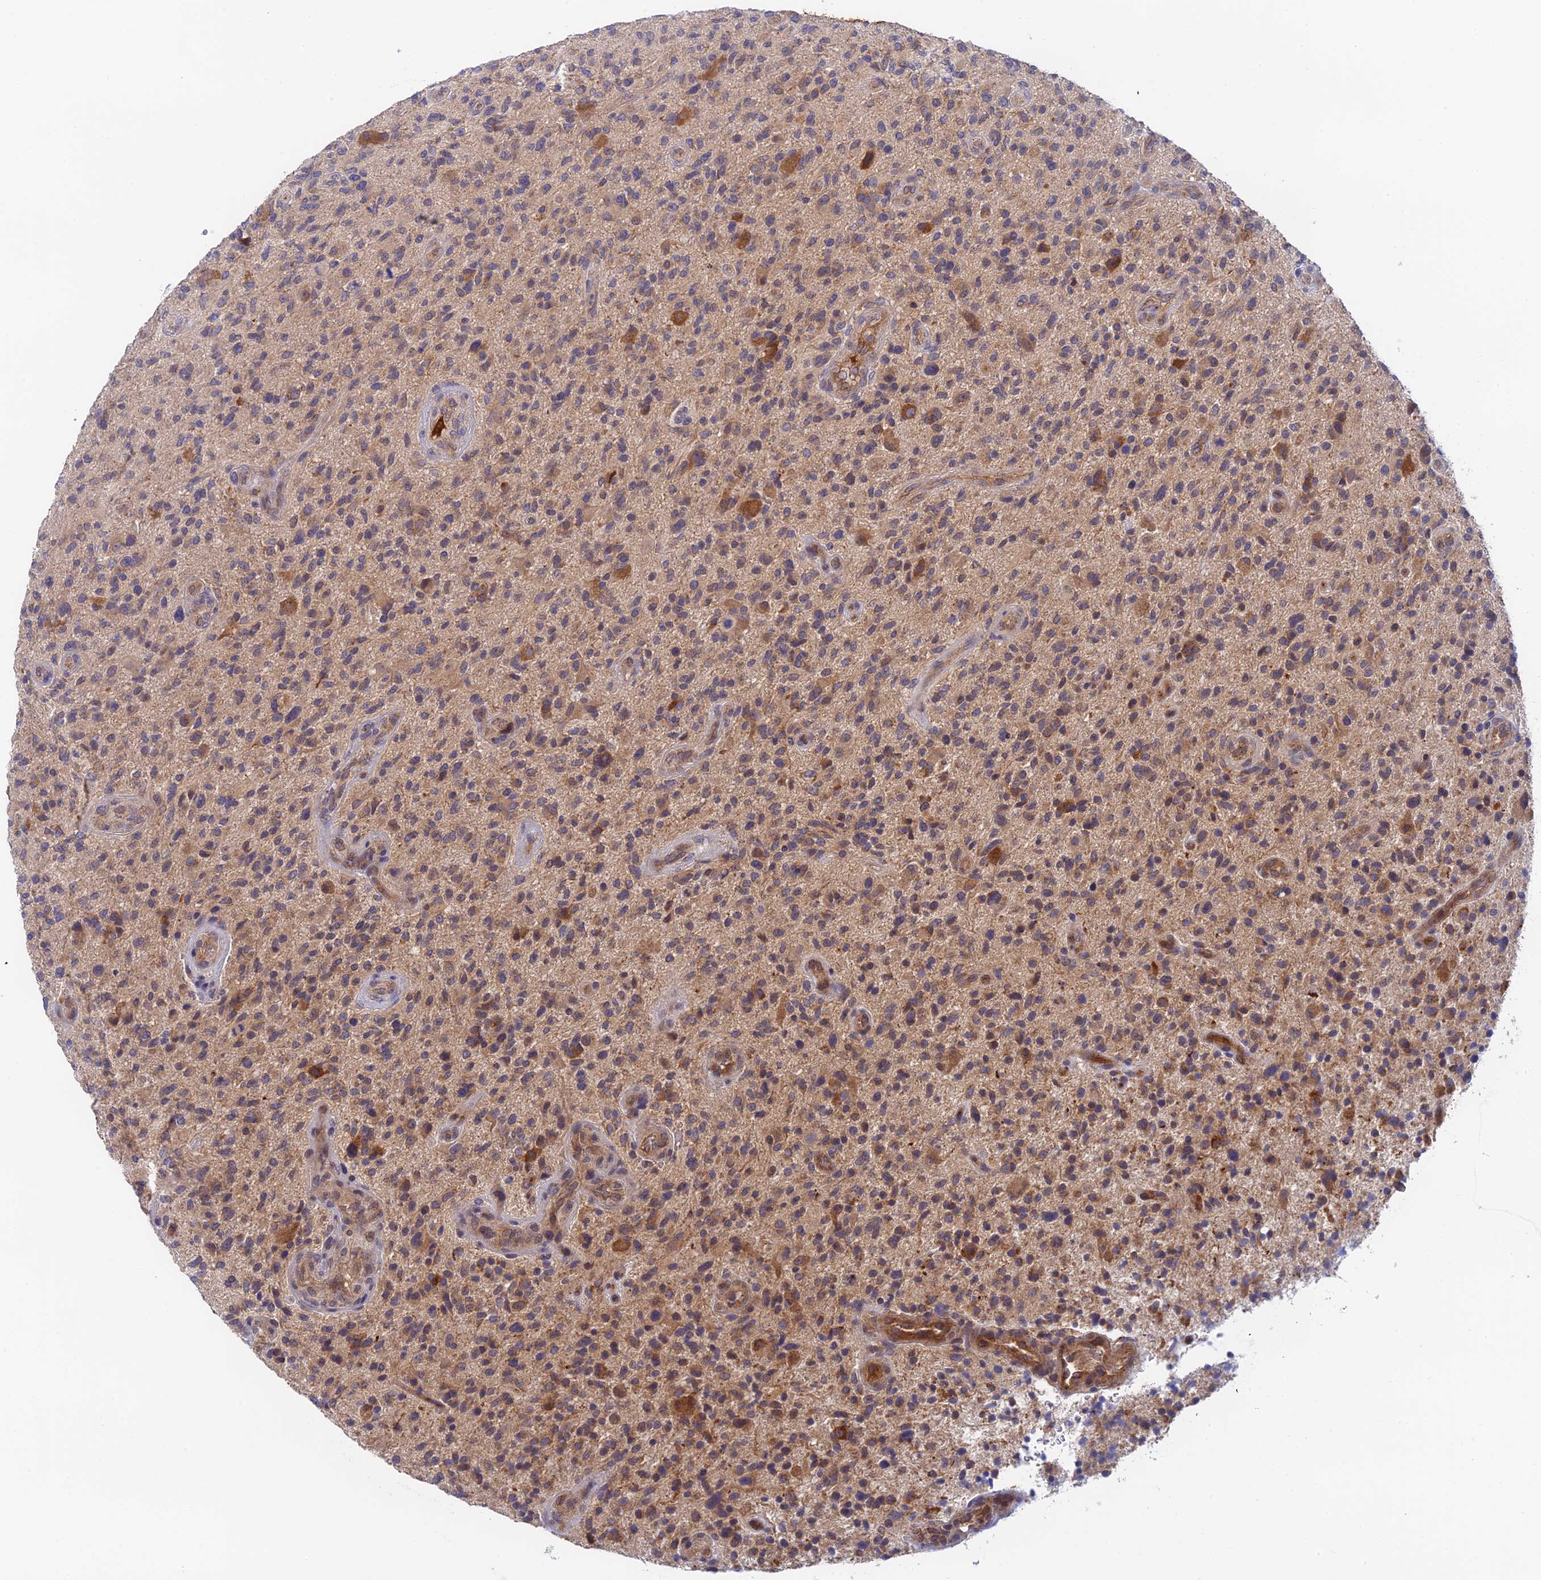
{"staining": {"intensity": "moderate", "quantity": ">75%", "location": "cytoplasmic/membranous"}, "tissue": "glioma", "cell_type": "Tumor cells", "image_type": "cancer", "snomed": [{"axis": "morphology", "description": "Glioma, malignant, High grade"}, {"axis": "topography", "description": "Brain"}], "caption": "DAB (3,3'-diaminobenzidine) immunohistochemical staining of human glioma demonstrates moderate cytoplasmic/membranous protein positivity in about >75% of tumor cells.", "gene": "RANBP6", "patient": {"sex": "male", "age": 47}}